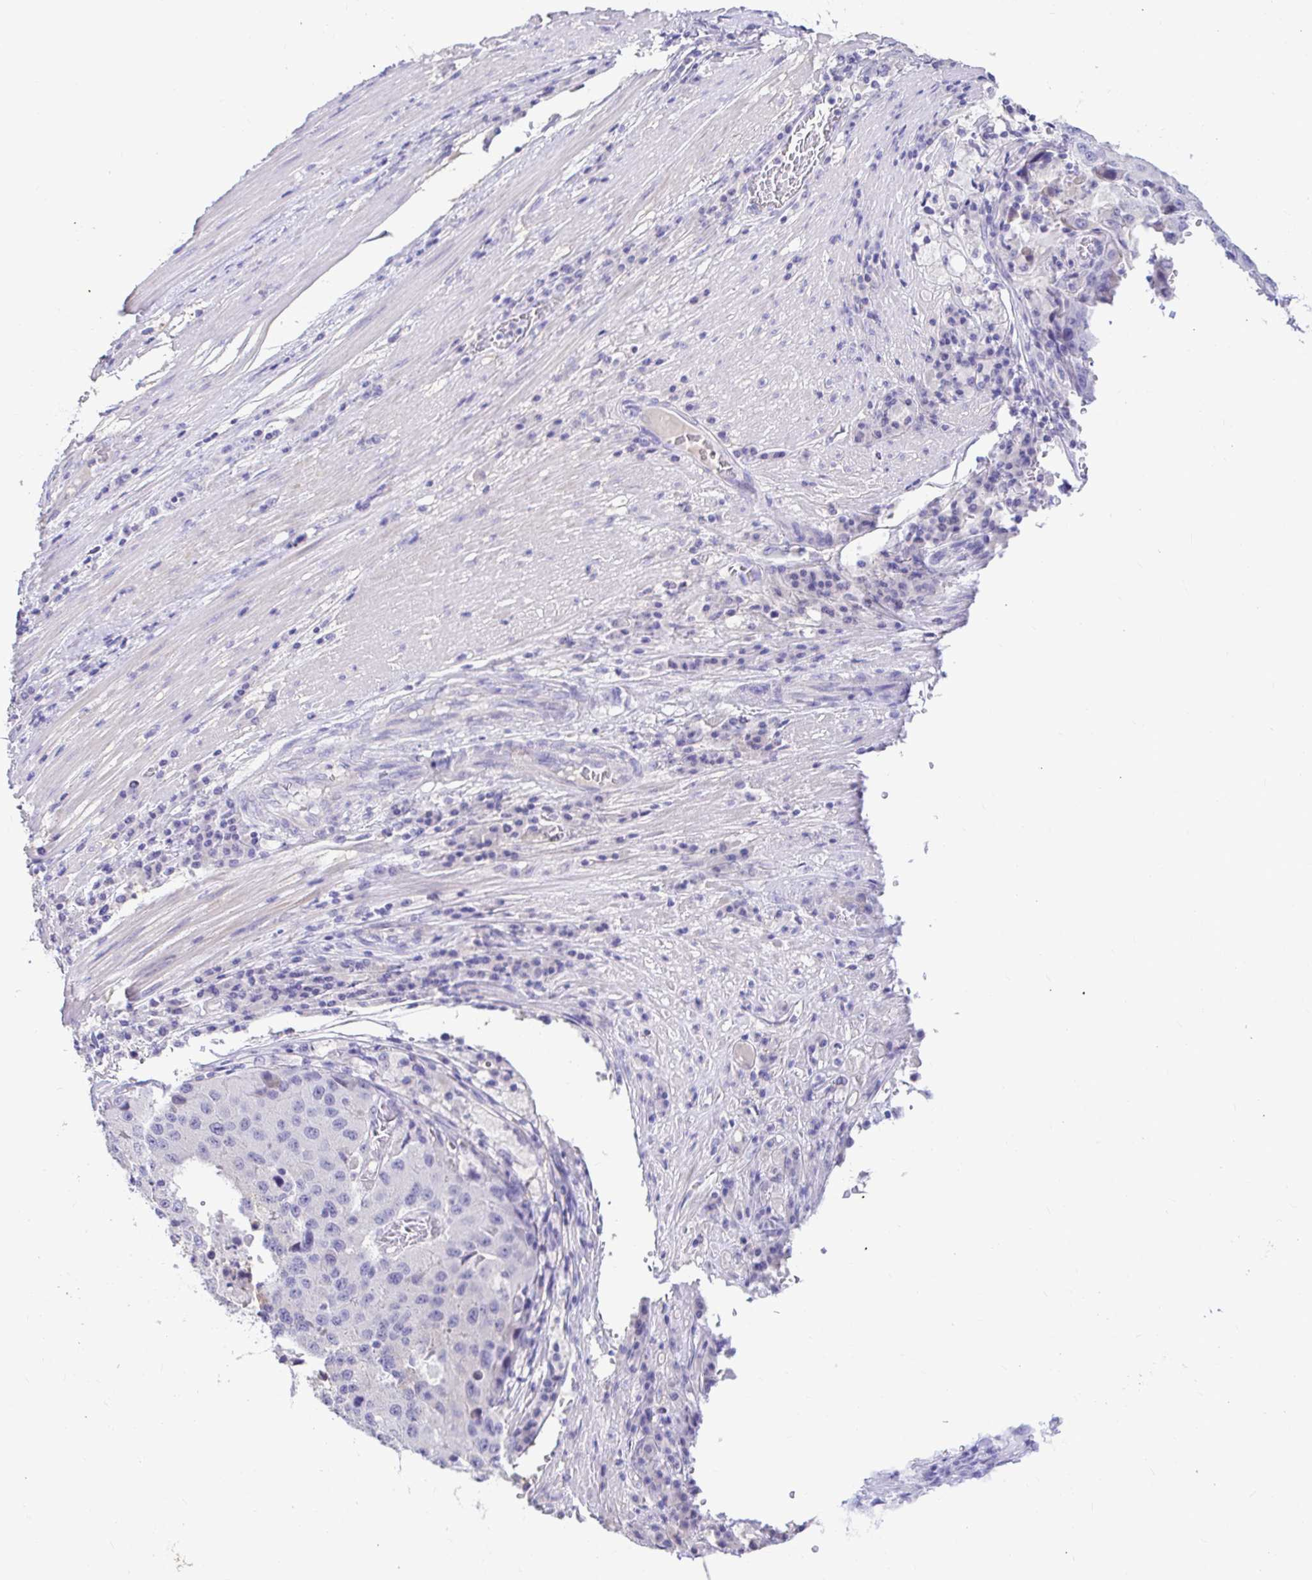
{"staining": {"intensity": "negative", "quantity": "none", "location": "none"}, "tissue": "stomach cancer", "cell_type": "Tumor cells", "image_type": "cancer", "snomed": [{"axis": "morphology", "description": "Adenocarcinoma, NOS"}, {"axis": "topography", "description": "Stomach"}], "caption": "High power microscopy image of an immunohistochemistry (IHC) micrograph of stomach cancer (adenocarcinoma), revealing no significant positivity in tumor cells.", "gene": "CDO1", "patient": {"sex": "male", "age": 71}}